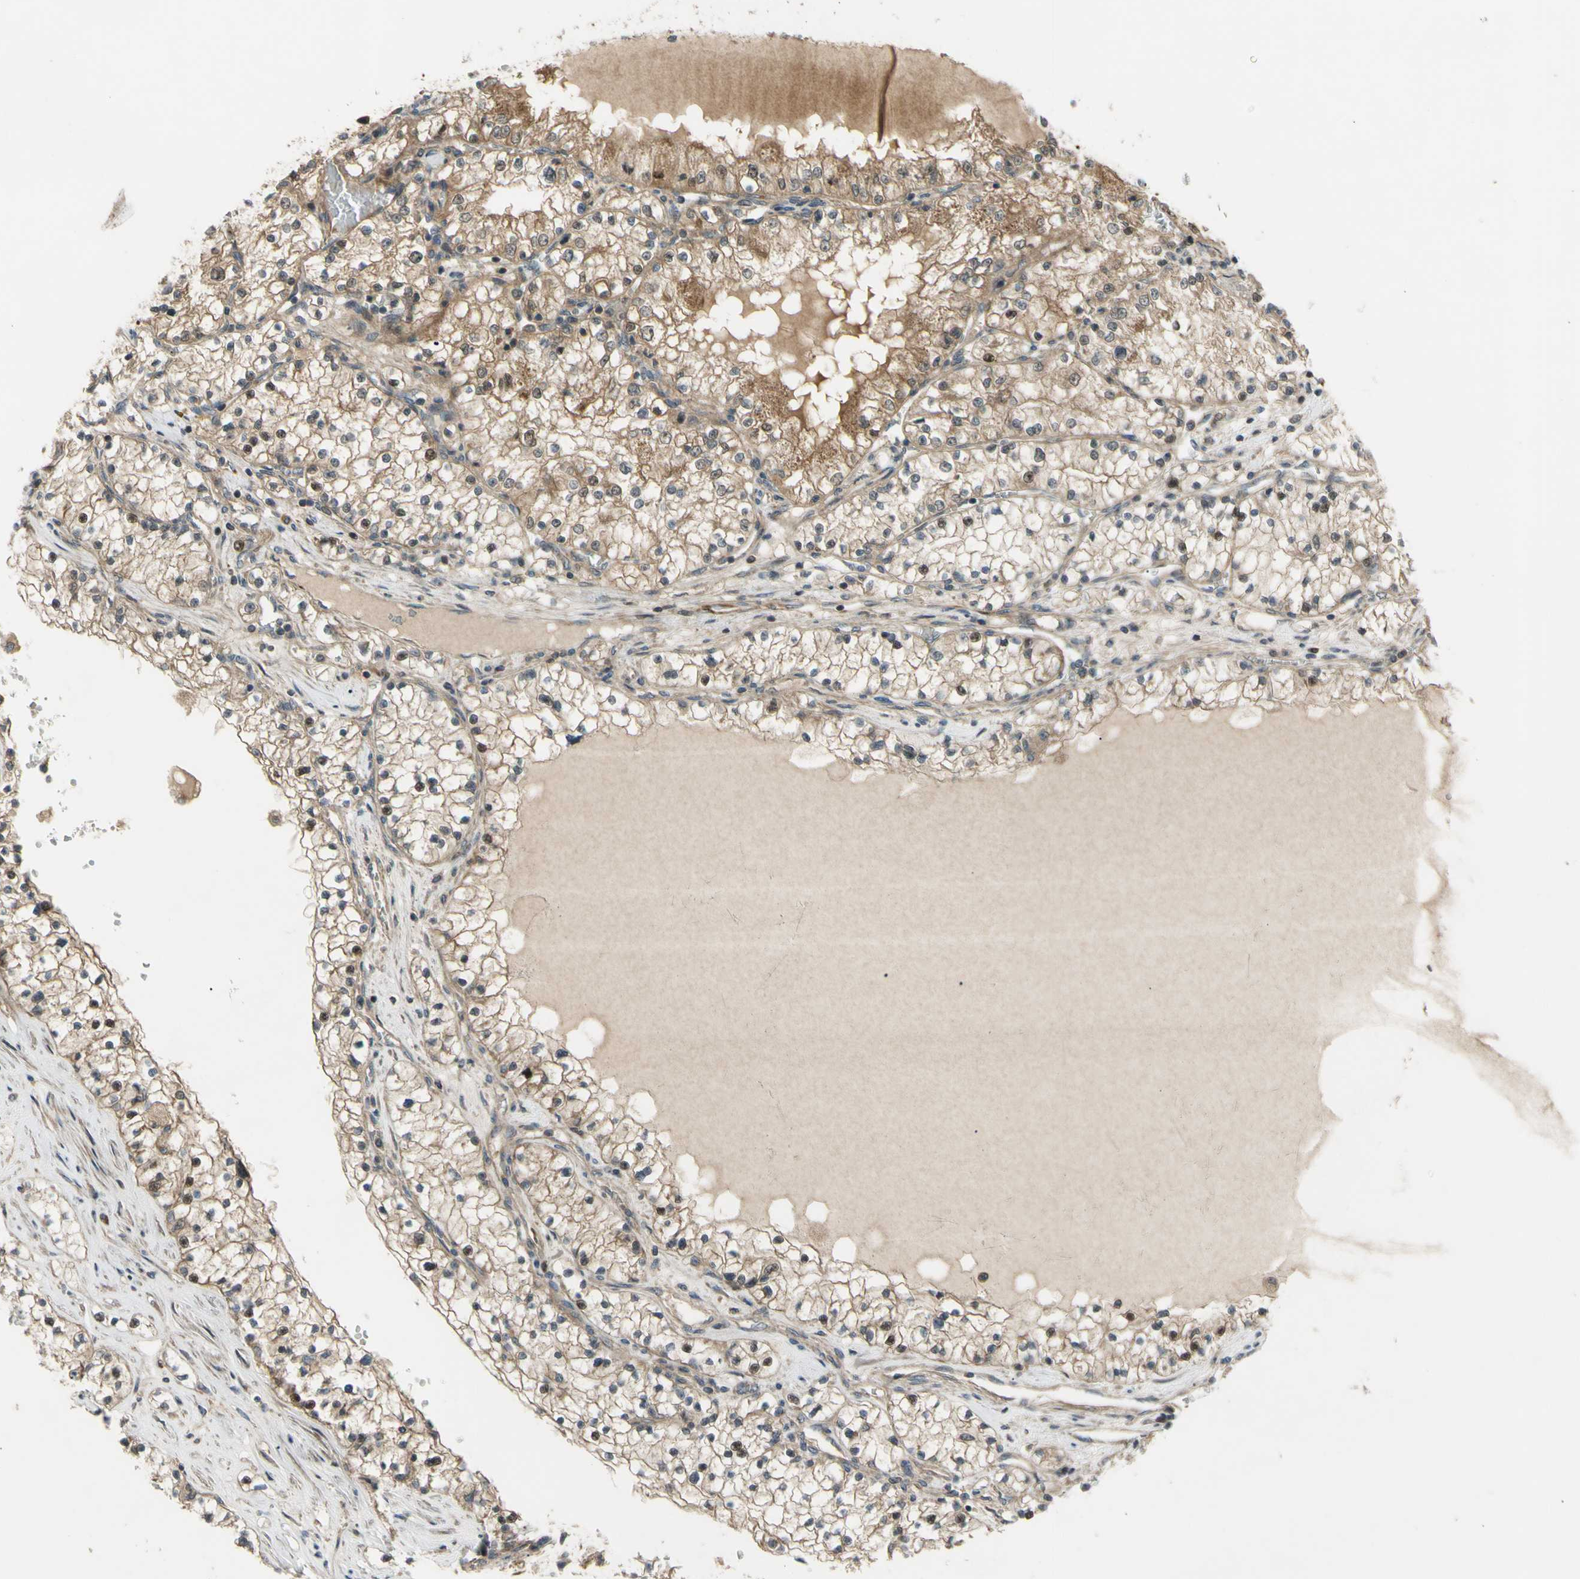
{"staining": {"intensity": "weak", "quantity": ">75%", "location": "cytoplasmic/membranous"}, "tissue": "renal cancer", "cell_type": "Tumor cells", "image_type": "cancer", "snomed": [{"axis": "morphology", "description": "Adenocarcinoma, NOS"}, {"axis": "topography", "description": "Kidney"}], "caption": "The image demonstrates a brown stain indicating the presence of a protein in the cytoplasmic/membranous of tumor cells in adenocarcinoma (renal).", "gene": "FLII", "patient": {"sex": "male", "age": 68}}